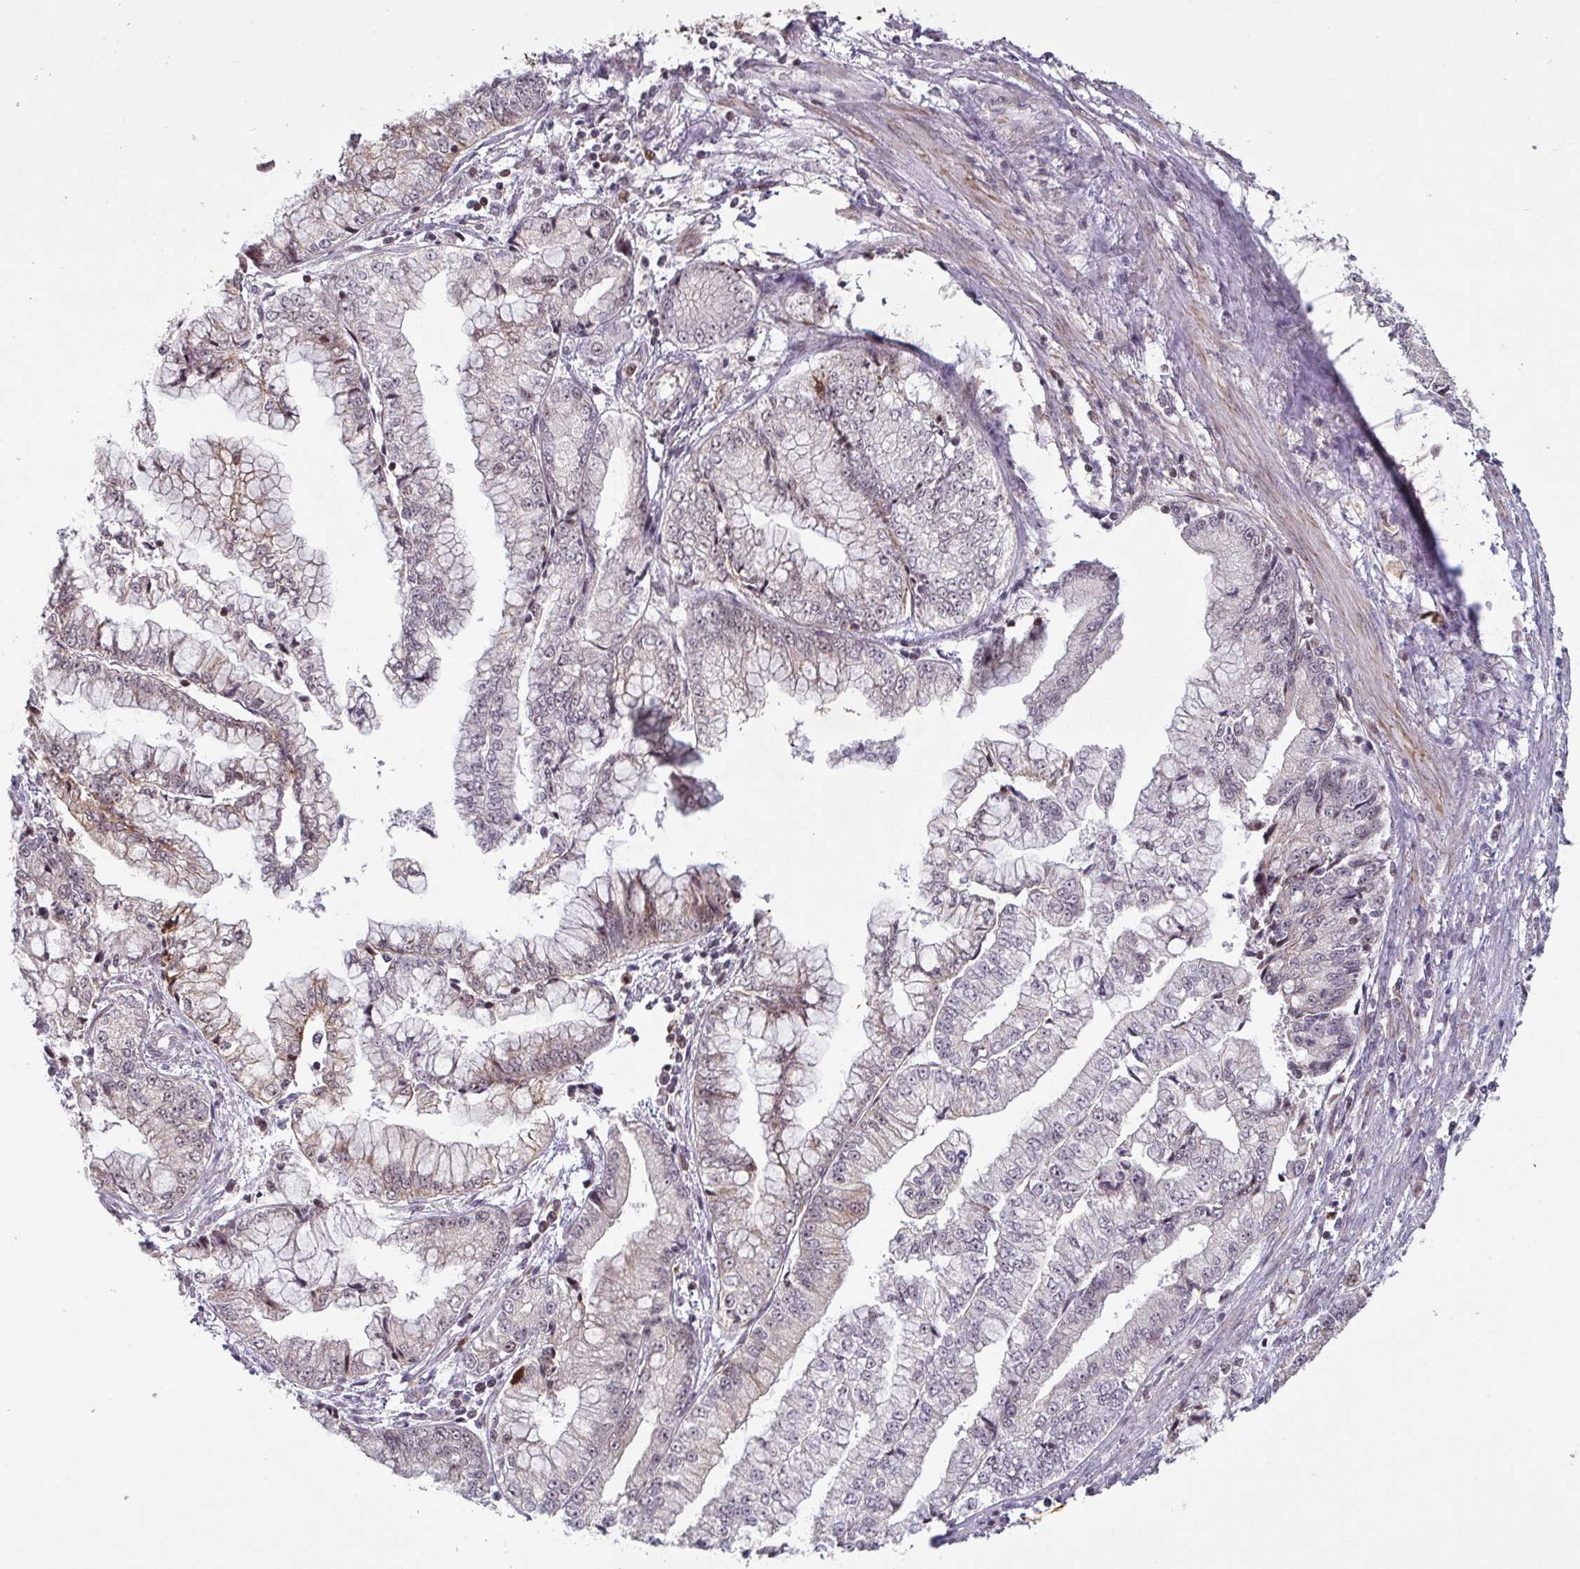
{"staining": {"intensity": "negative", "quantity": "none", "location": "none"}, "tissue": "stomach cancer", "cell_type": "Tumor cells", "image_type": "cancer", "snomed": [{"axis": "morphology", "description": "Adenocarcinoma, NOS"}, {"axis": "topography", "description": "Stomach, upper"}], "caption": "Immunohistochemistry (IHC) of adenocarcinoma (stomach) reveals no staining in tumor cells.", "gene": "NLRP13", "patient": {"sex": "female", "age": 74}}